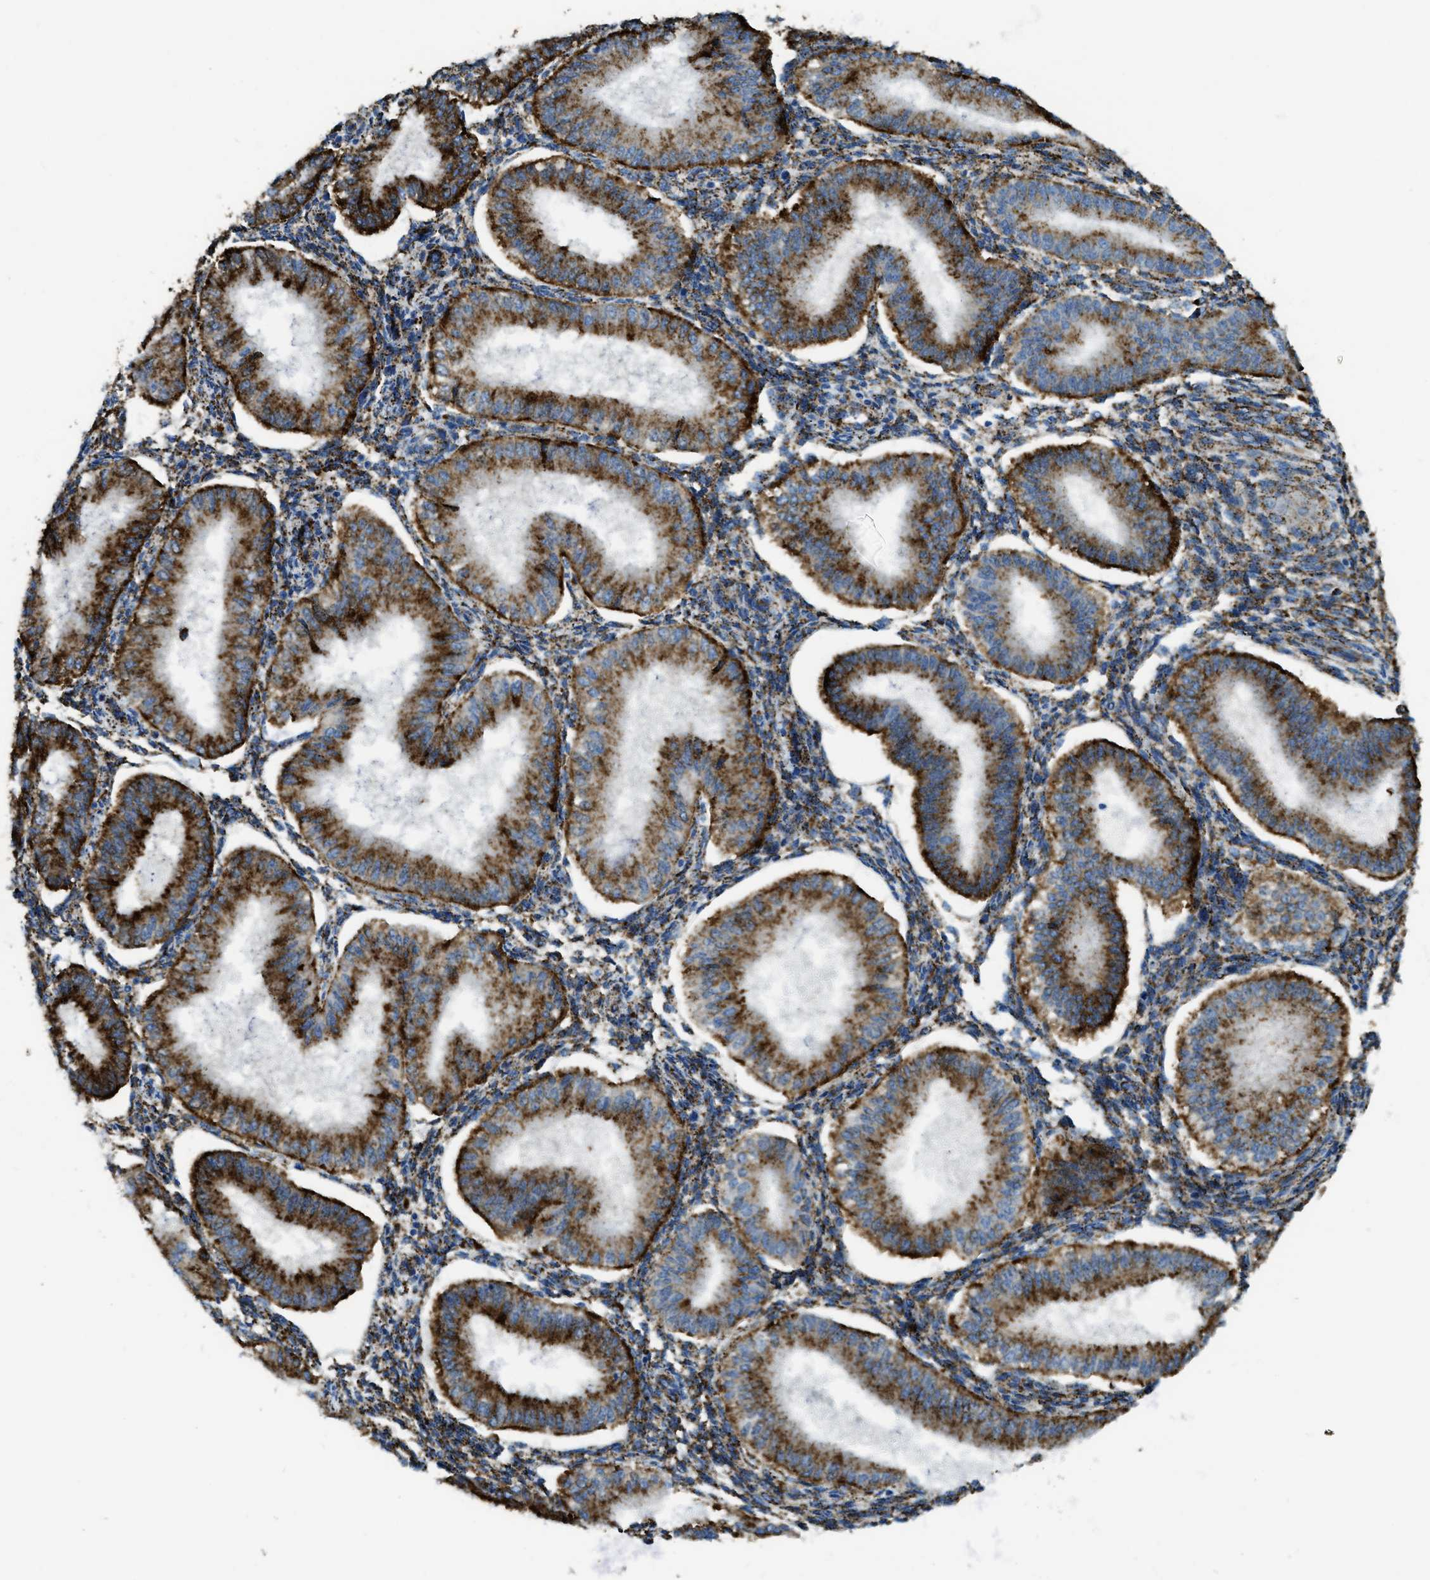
{"staining": {"intensity": "moderate", "quantity": ">75%", "location": "cytoplasmic/membranous"}, "tissue": "endometrium", "cell_type": "Cells in endometrial stroma", "image_type": "normal", "snomed": [{"axis": "morphology", "description": "Normal tissue, NOS"}, {"axis": "topography", "description": "Endometrium"}], "caption": "Human endometrium stained with a brown dye exhibits moderate cytoplasmic/membranous positive expression in about >75% of cells in endometrial stroma.", "gene": "SCARB2", "patient": {"sex": "female", "age": 39}}